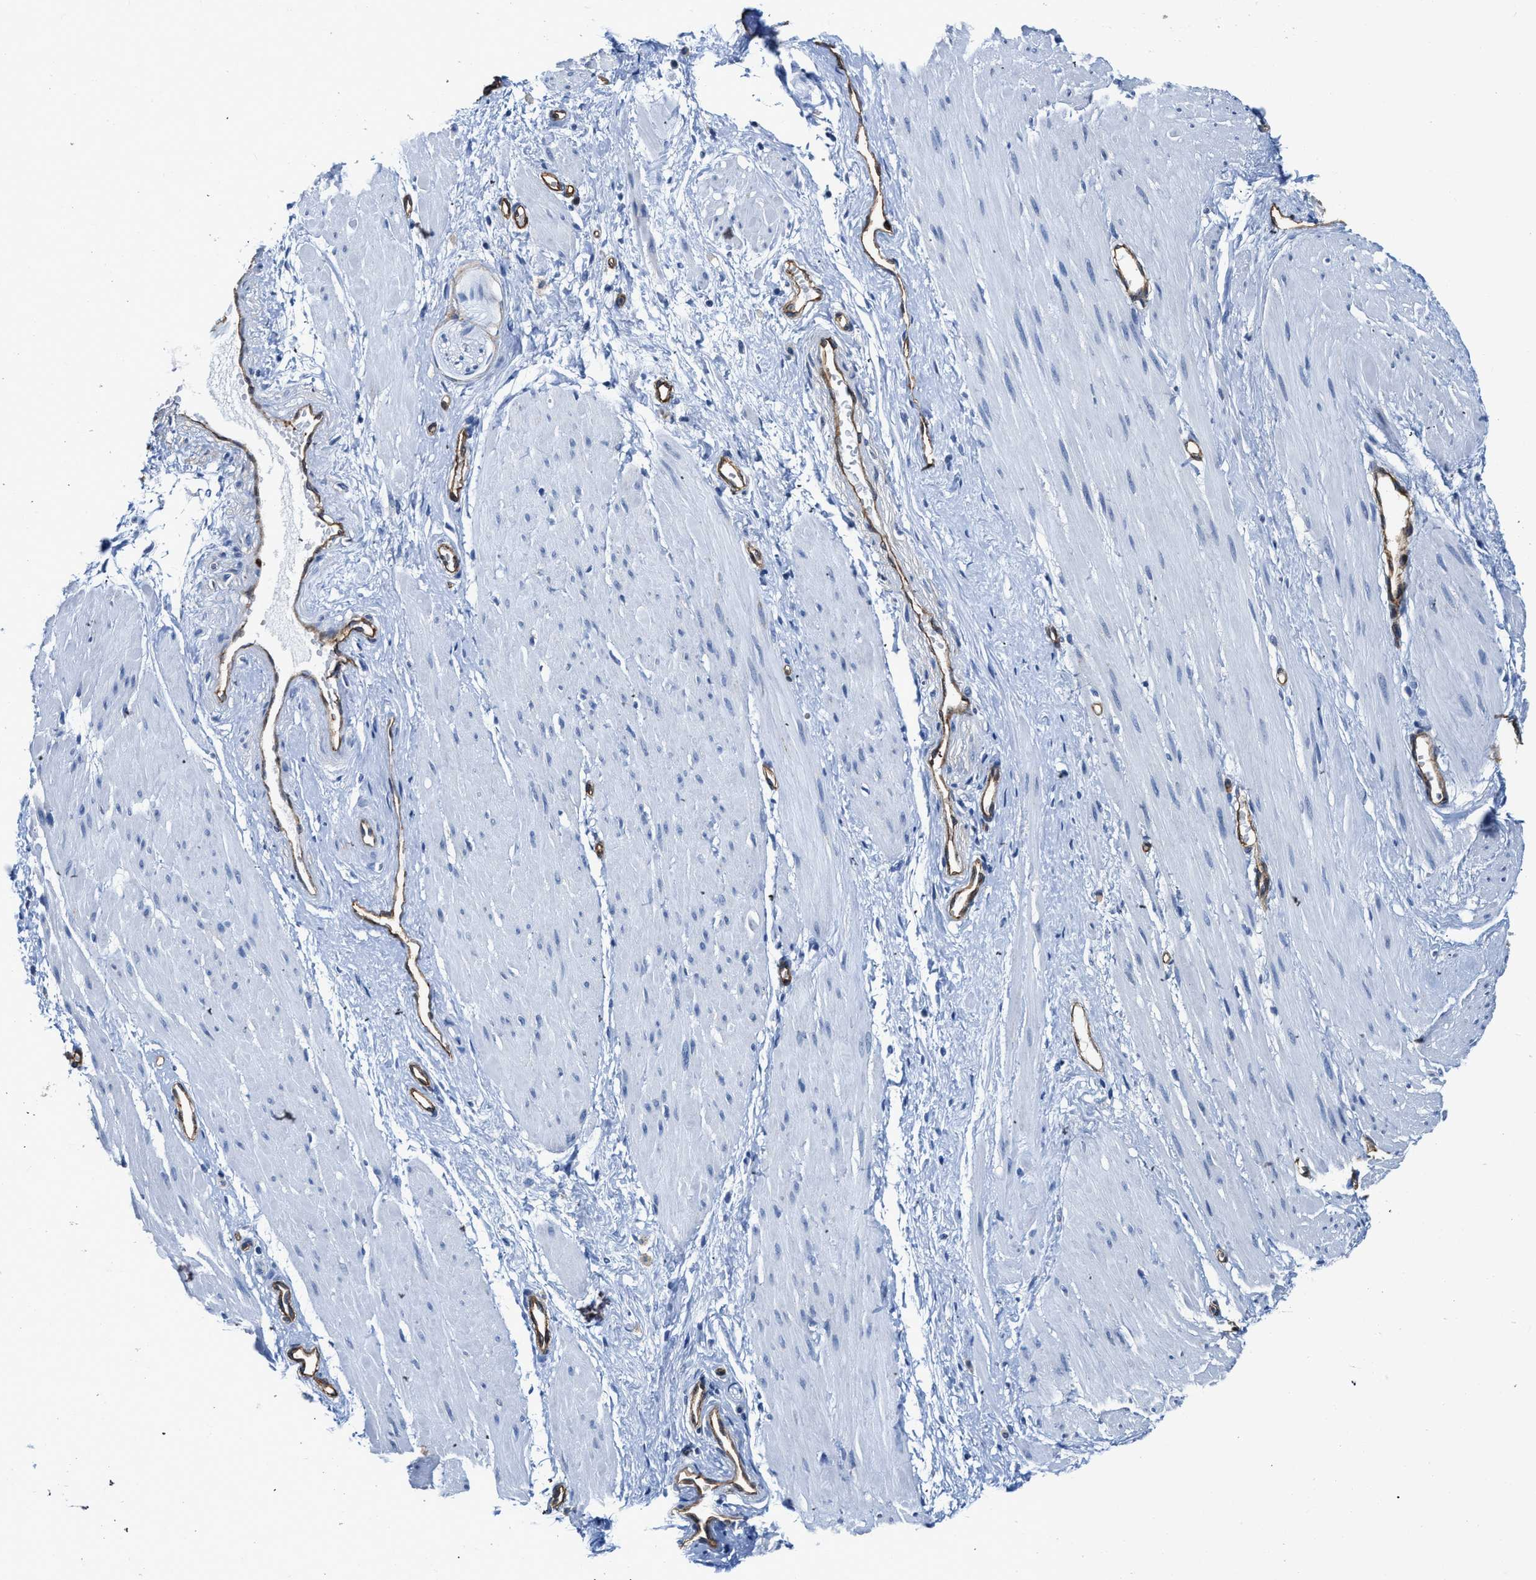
{"staining": {"intensity": "moderate", "quantity": "<25%", "location": "cytoplasmic/membranous"}, "tissue": "adipose tissue", "cell_type": "Adipocytes", "image_type": "normal", "snomed": [{"axis": "morphology", "description": "Normal tissue, NOS"}, {"axis": "topography", "description": "Soft tissue"}, {"axis": "topography", "description": "Vascular tissue"}], "caption": "Approximately <25% of adipocytes in unremarkable human adipose tissue display moderate cytoplasmic/membranous protein staining as visualized by brown immunohistochemical staining.", "gene": "C22orf42", "patient": {"sex": "female", "age": 35}}